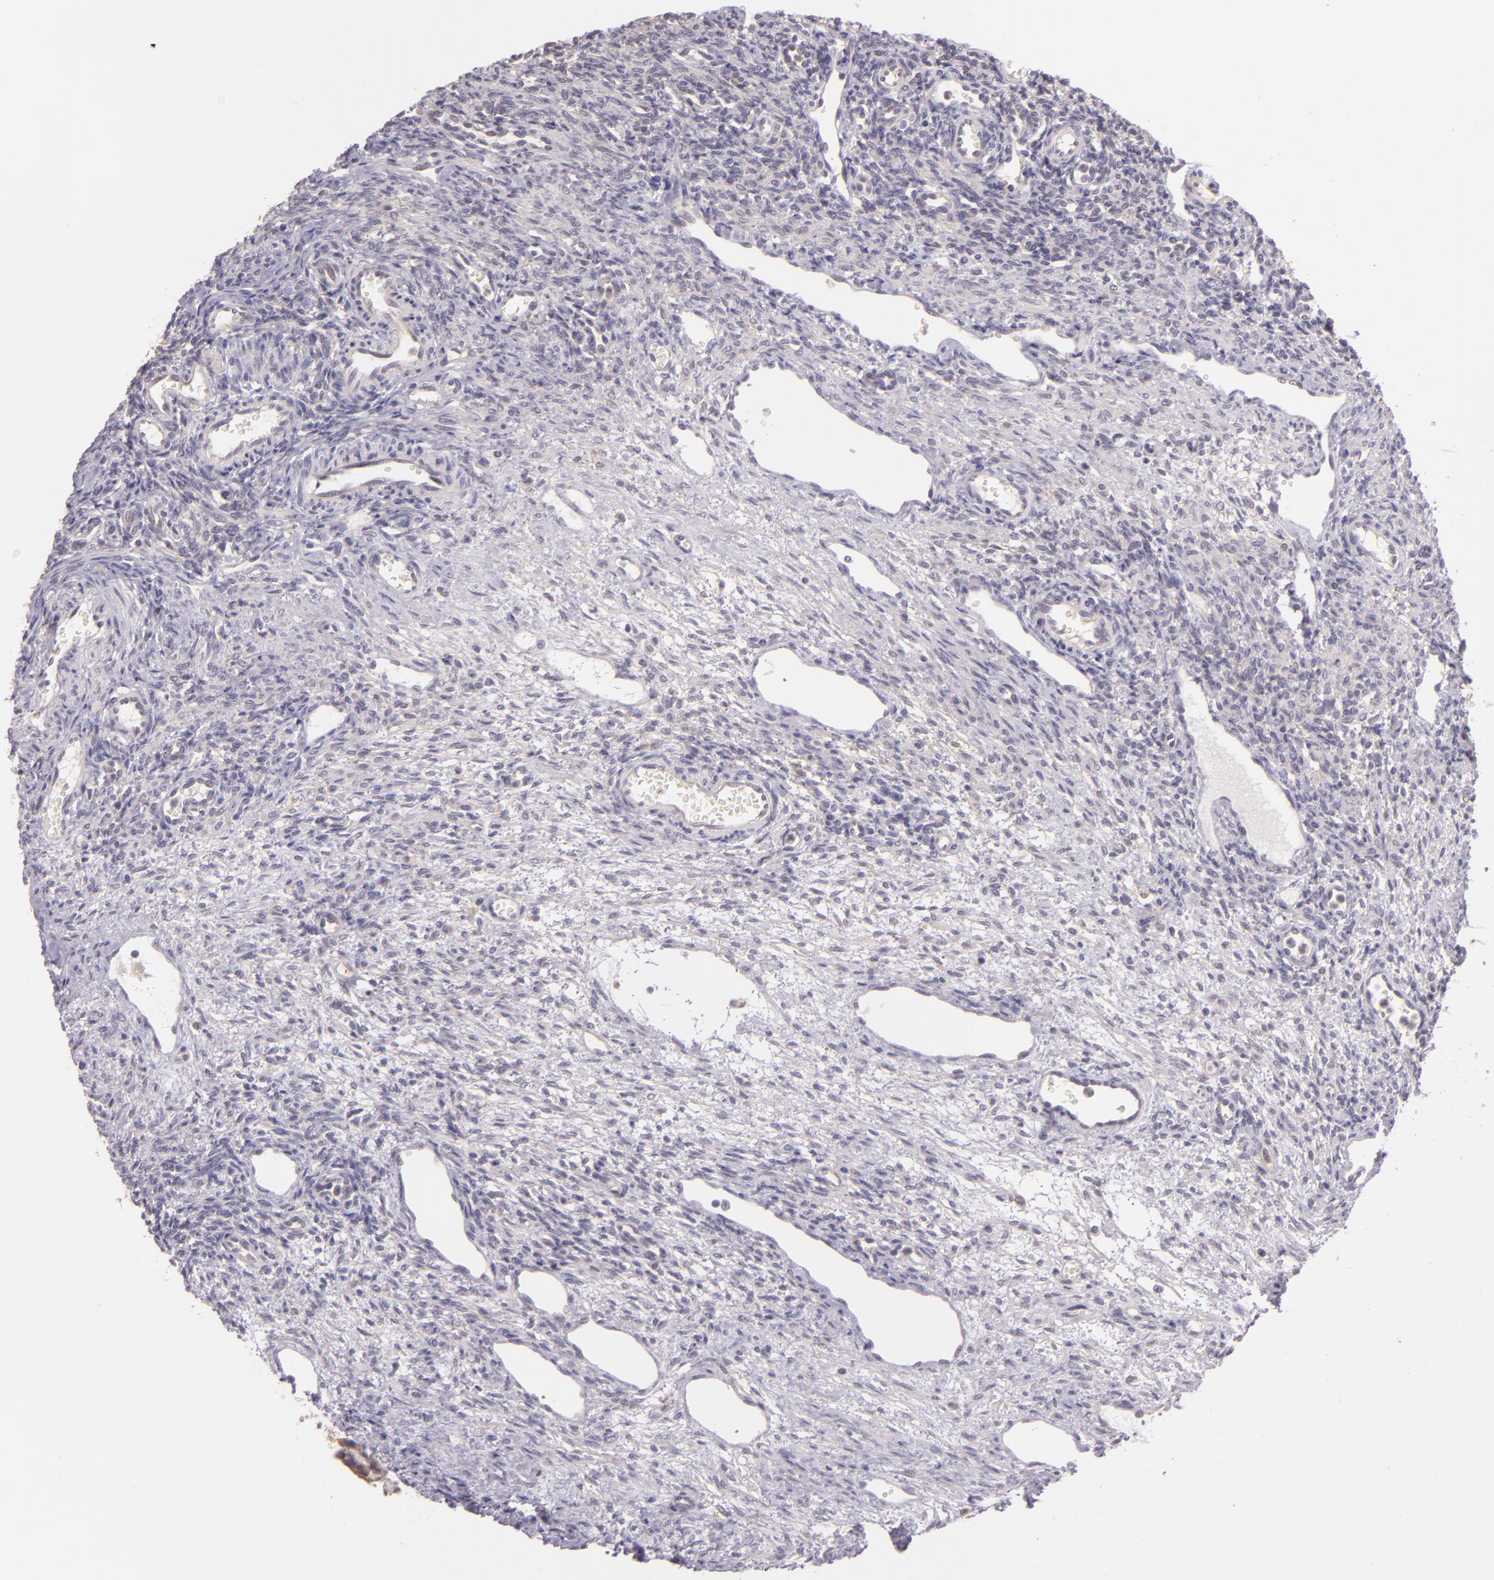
{"staining": {"intensity": "negative", "quantity": "none", "location": "none"}, "tissue": "ovary", "cell_type": "Follicle cells", "image_type": "normal", "snomed": [{"axis": "morphology", "description": "Normal tissue, NOS"}, {"axis": "topography", "description": "Ovary"}], "caption": "Ovary stained for a protein using immunohistochemistry (IHC) shows no positivity follicle cells.", "gene": "ARMH4", "patient": {"sex": "female", "age": 33}}